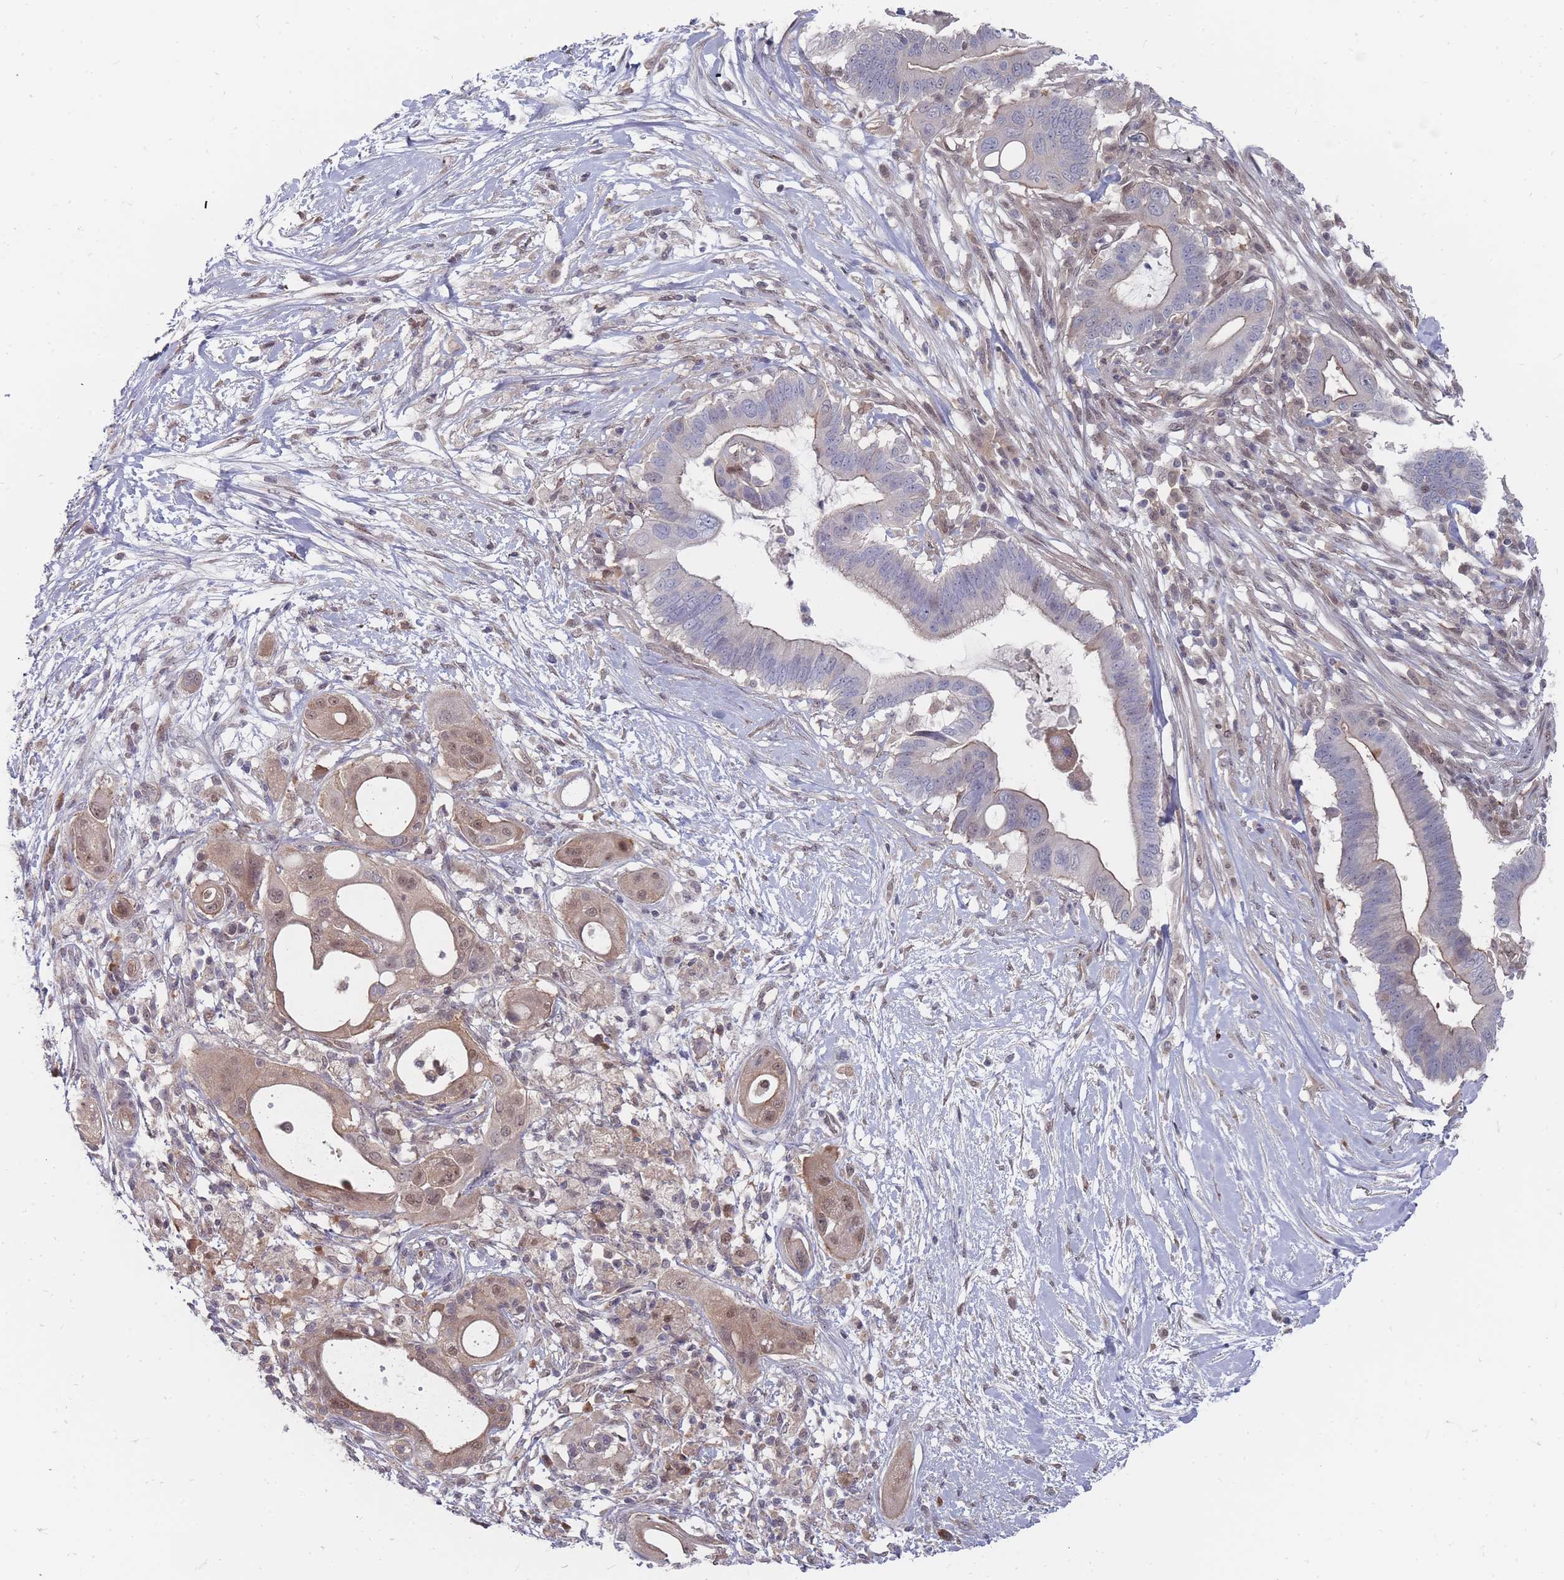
{"staining": {"intensity": "moderate", "quantity": "25%-75%", "location": "cytoplasmic/membranous,nuclear"}, "tissue": "pancreatic cancer", "cell_type": "Tumor cells", "image_type": "cancer", "snomed": [{"axis": "morphology", "description": "Adenocarcinoma, NOS"}, {"axis": "topography", "description": "Pancreas"}], "caption": "Pancreatic adenocarcinoma tissue exhibits moderate cytoplasmic/membranous and nuclear positivity in about 25%-75% of tumor cells (Stains: DAB in brown, nuclei in blue, Microscopy: brightfield microscopy at high magnification).", "gene": "NKD1", "patient": {"sex": "male", "age": 68}}